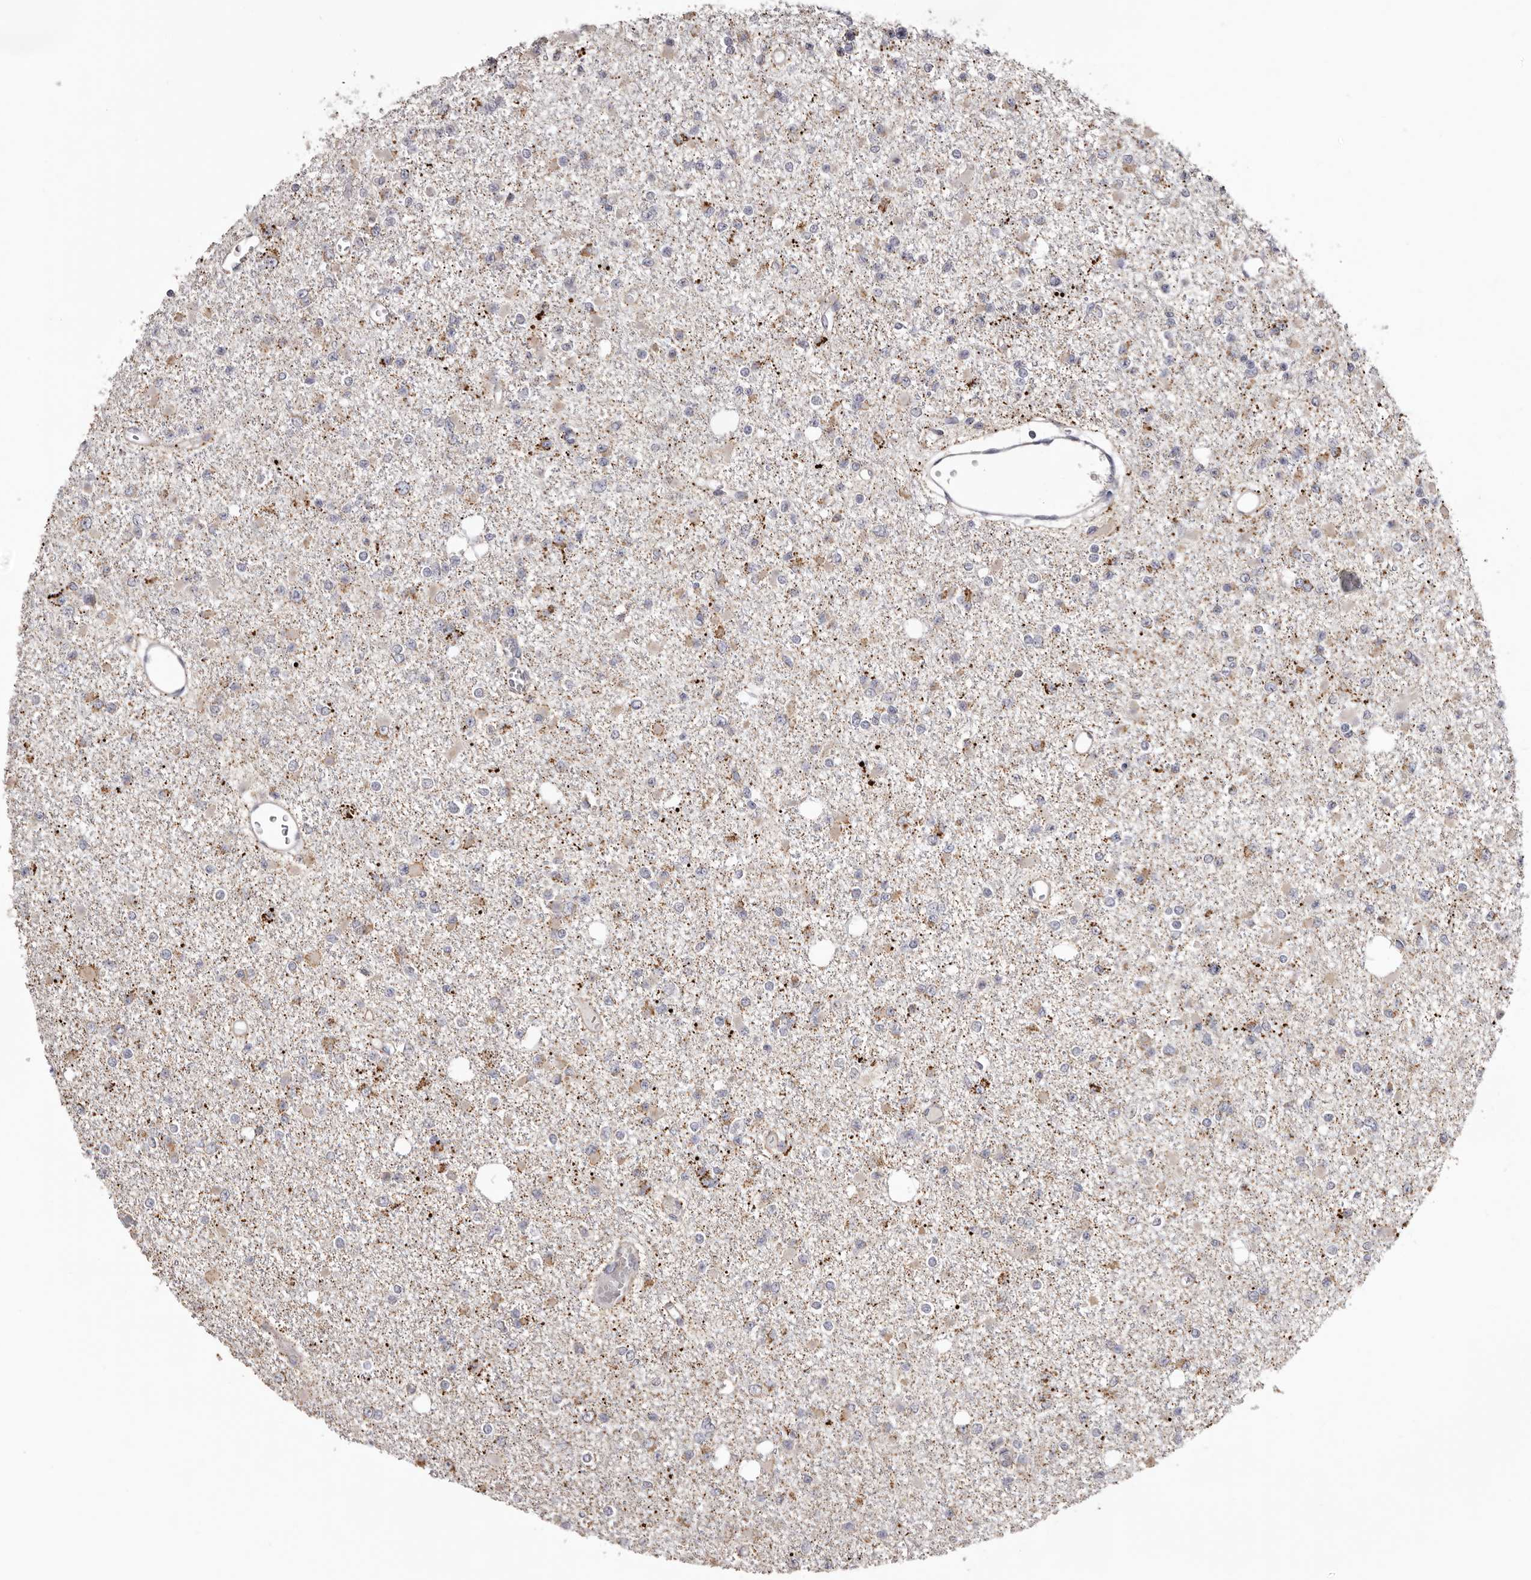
{"staining": {"intensity": "weak", "quantity": "25%-75%", "location": "cytoplasmic/membranous"}, "tissue": "glioma", "cell_type": "Tumor cells", "image_type": "cancer", "snomed": [{"axis": "morphology", "description": "Glioma, malignant, Low grade"}, {"axis": "topography", "description": "Brain"}], "caption": "An image of human glioma stained for a protein reveals weak cytoplasmic/membranous brown staining in tumor cells. The staining is performed using DAB brown chromogen to label protein expression. The nuclei are counter-stained blue using hematoxylin.", "gene": "PIGX", "patient": {"sex": "female", "age": 22}}